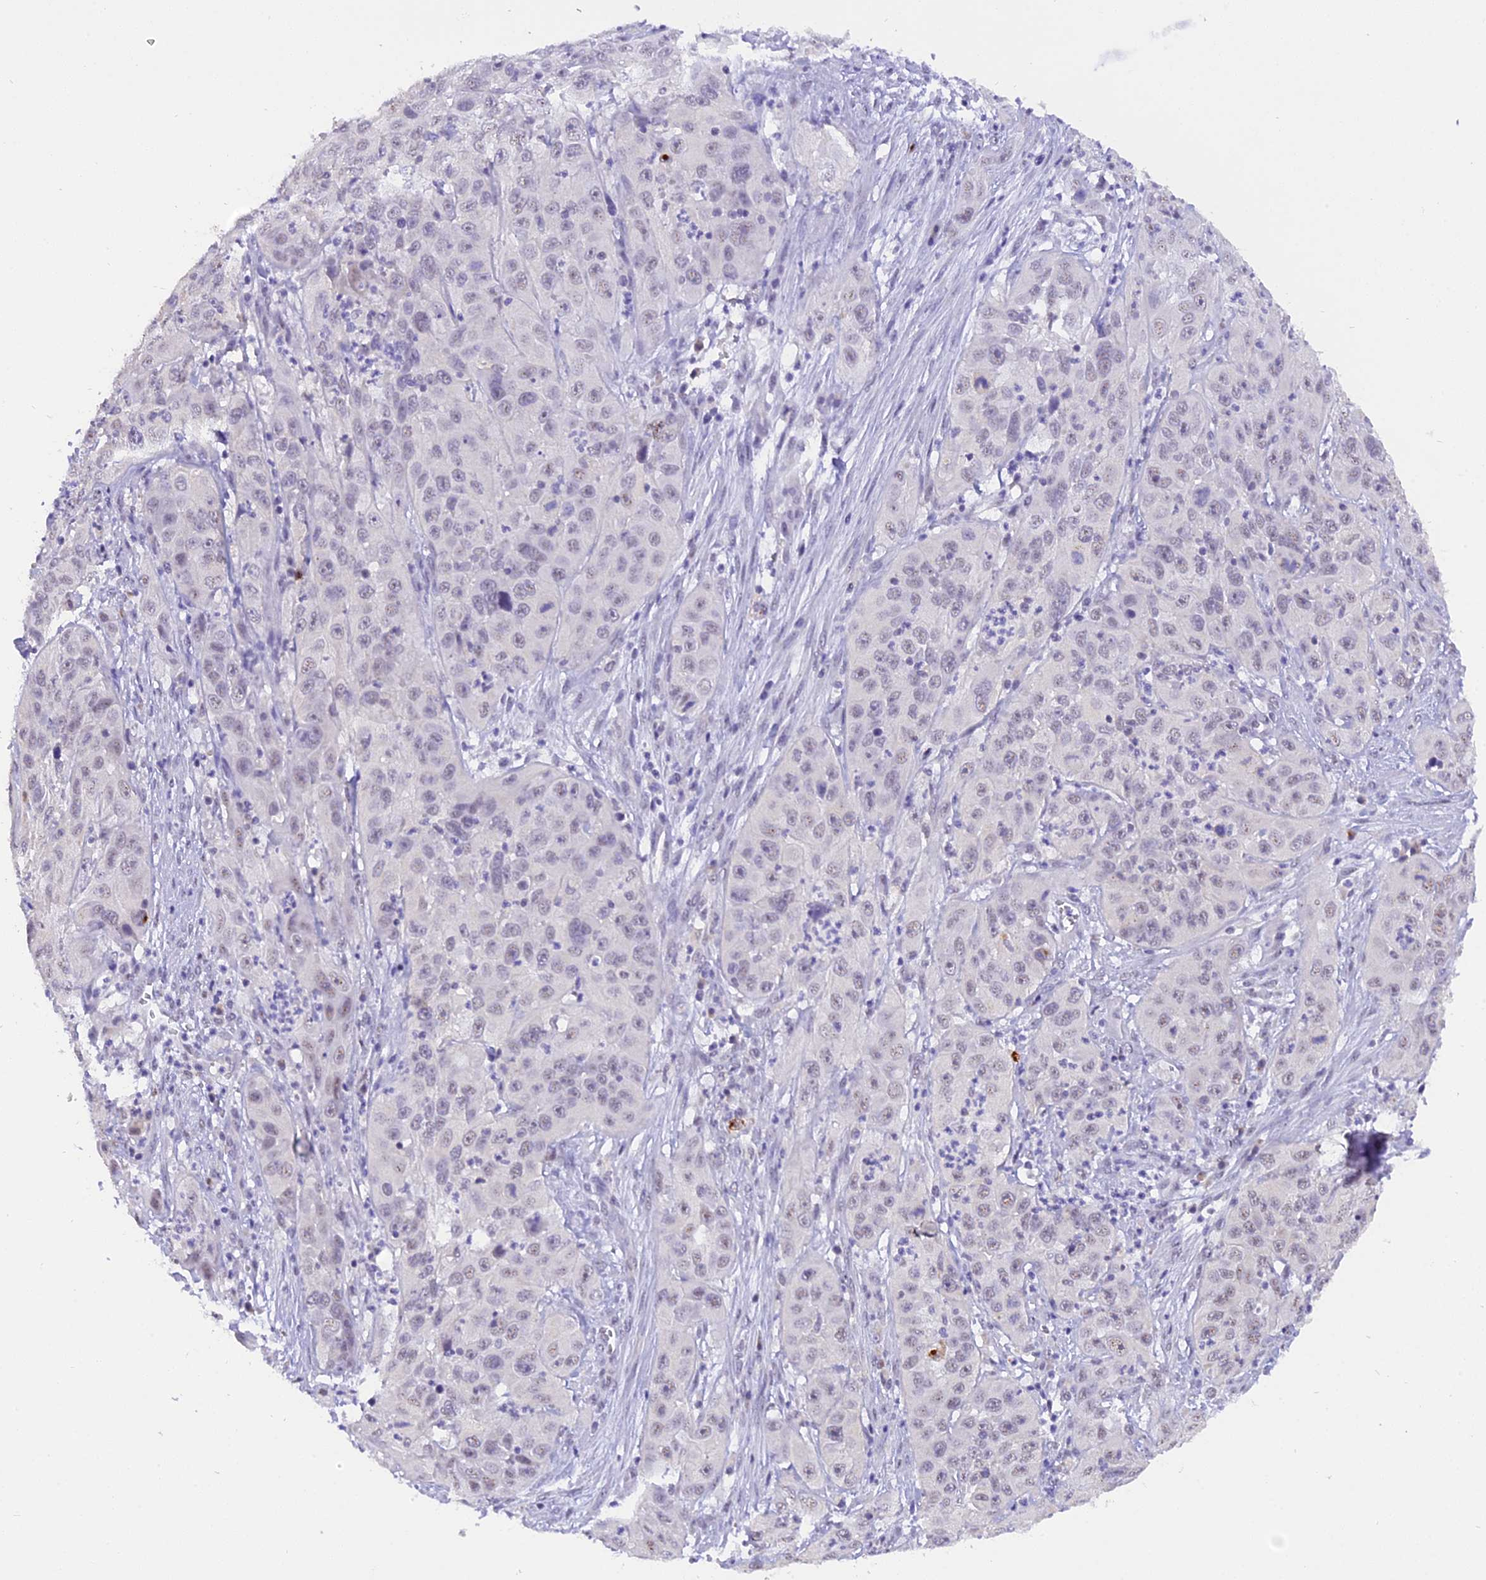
{"staining": {"intensity": "weak", "quantity": "<25%", "location": "nuclear"}, "tissue": "cervical cancer", "cell_type": "Tumor cells", "image_type": "cancer", "snomed": [{"axis": "morphology", "description": "Squamous cell carcinoma, NOS"}, {"axis": "topography", "description": "Cervix"}], "caption": "The immunohistochemistry (IHC) micrograph has no significant positivity in tumor cells of cervical cancer tissue. (DAB IHC, high magnification).", "gene": "AHSP", "patient": {"sex": "female", "age": 32}}